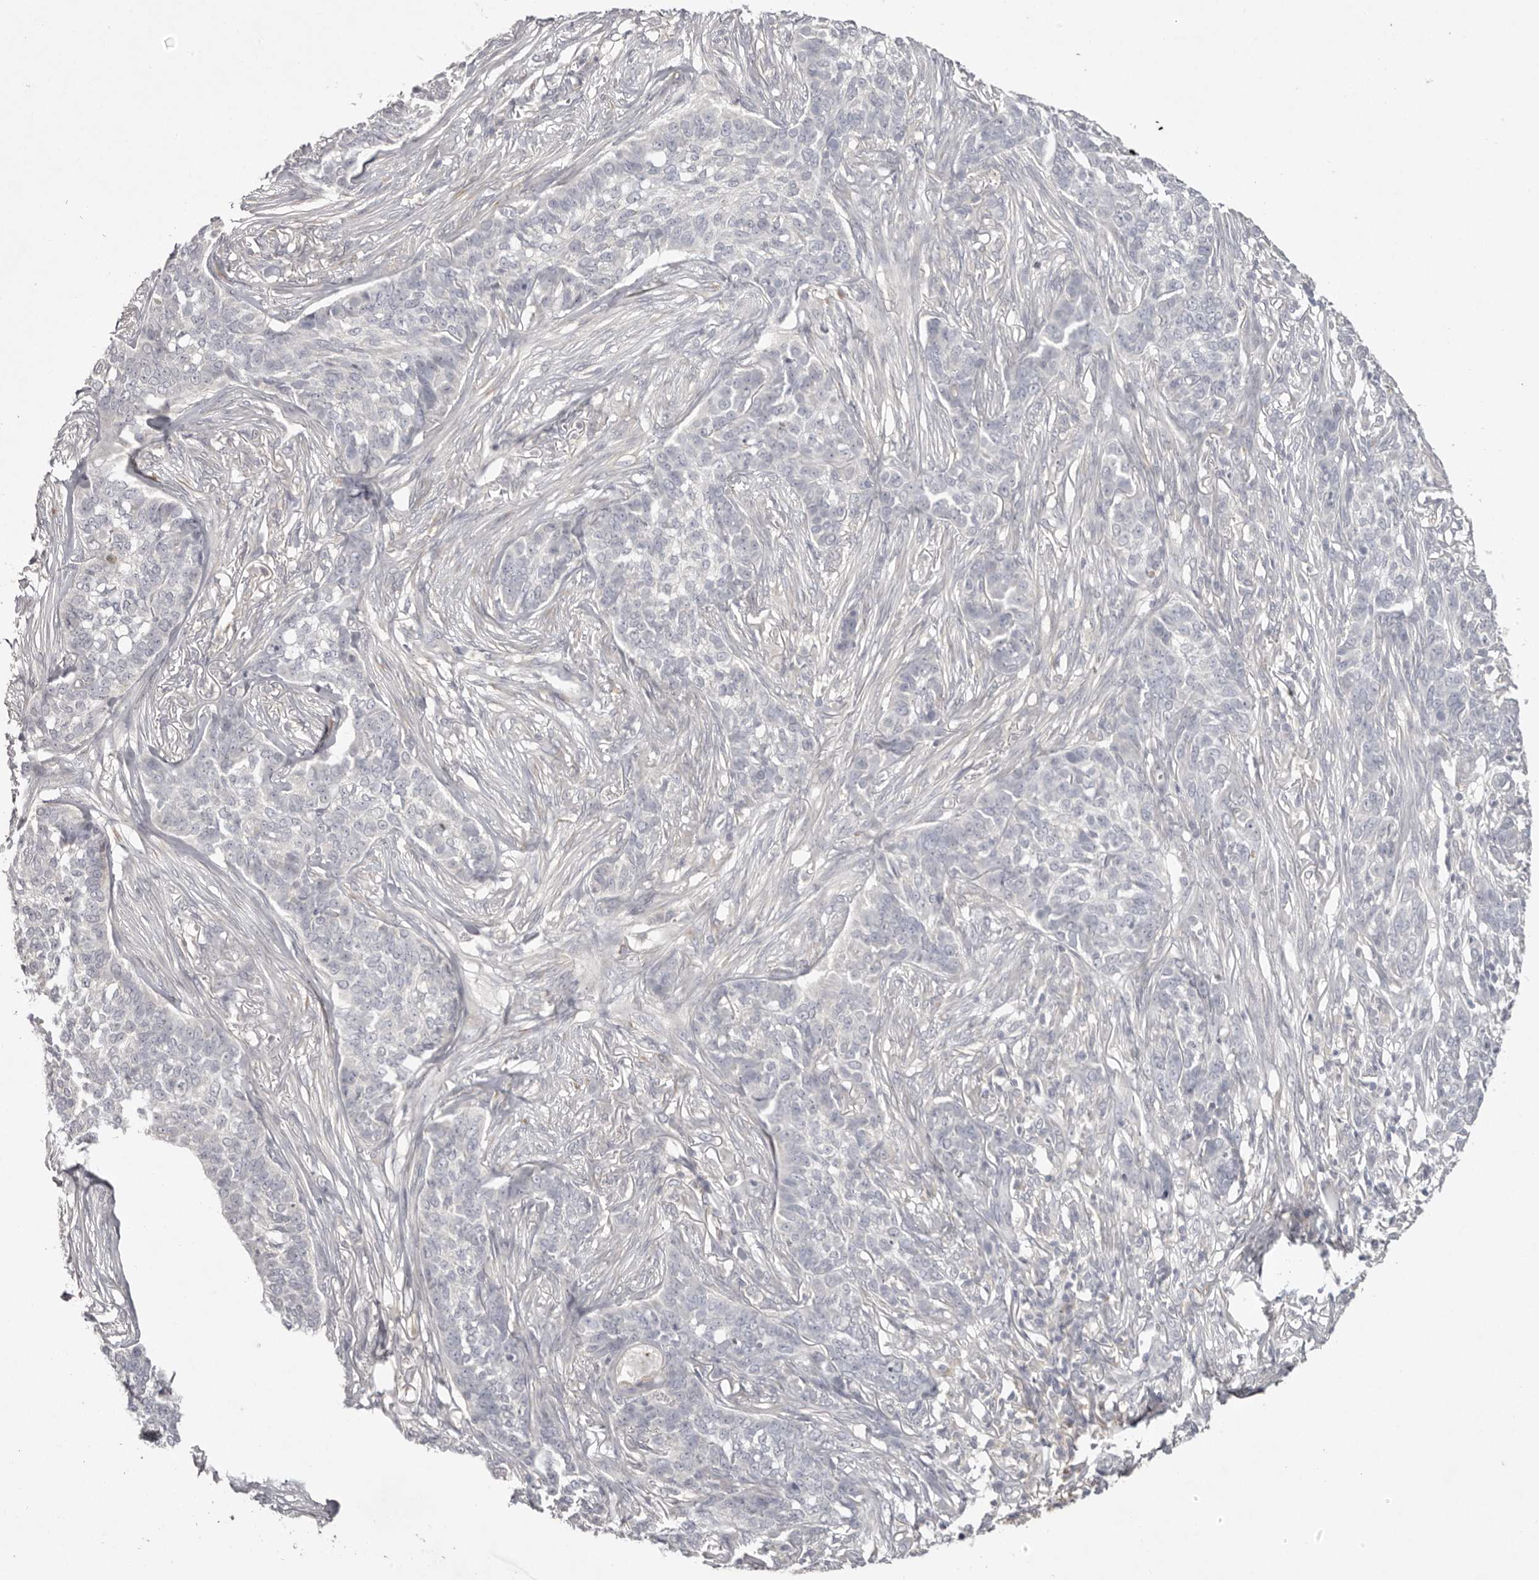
{"staining": {"intensity": "negative", "quantity": "none", "location": "none"}, "tissue": "skin cancer", "cell_type": "Tumor cells", "image_type": "cancer", "snomed": [{"axis": "morphology", "description": "Basal cell carcinoma"}, {"axis": "topography", "description": "Skin"}], "caption": "Tumor cells show no significant expression in skin cancer (basal cell carcinoma).", "gene": "SCUBE2", "patient": {"sex": "male", "age": 85}}